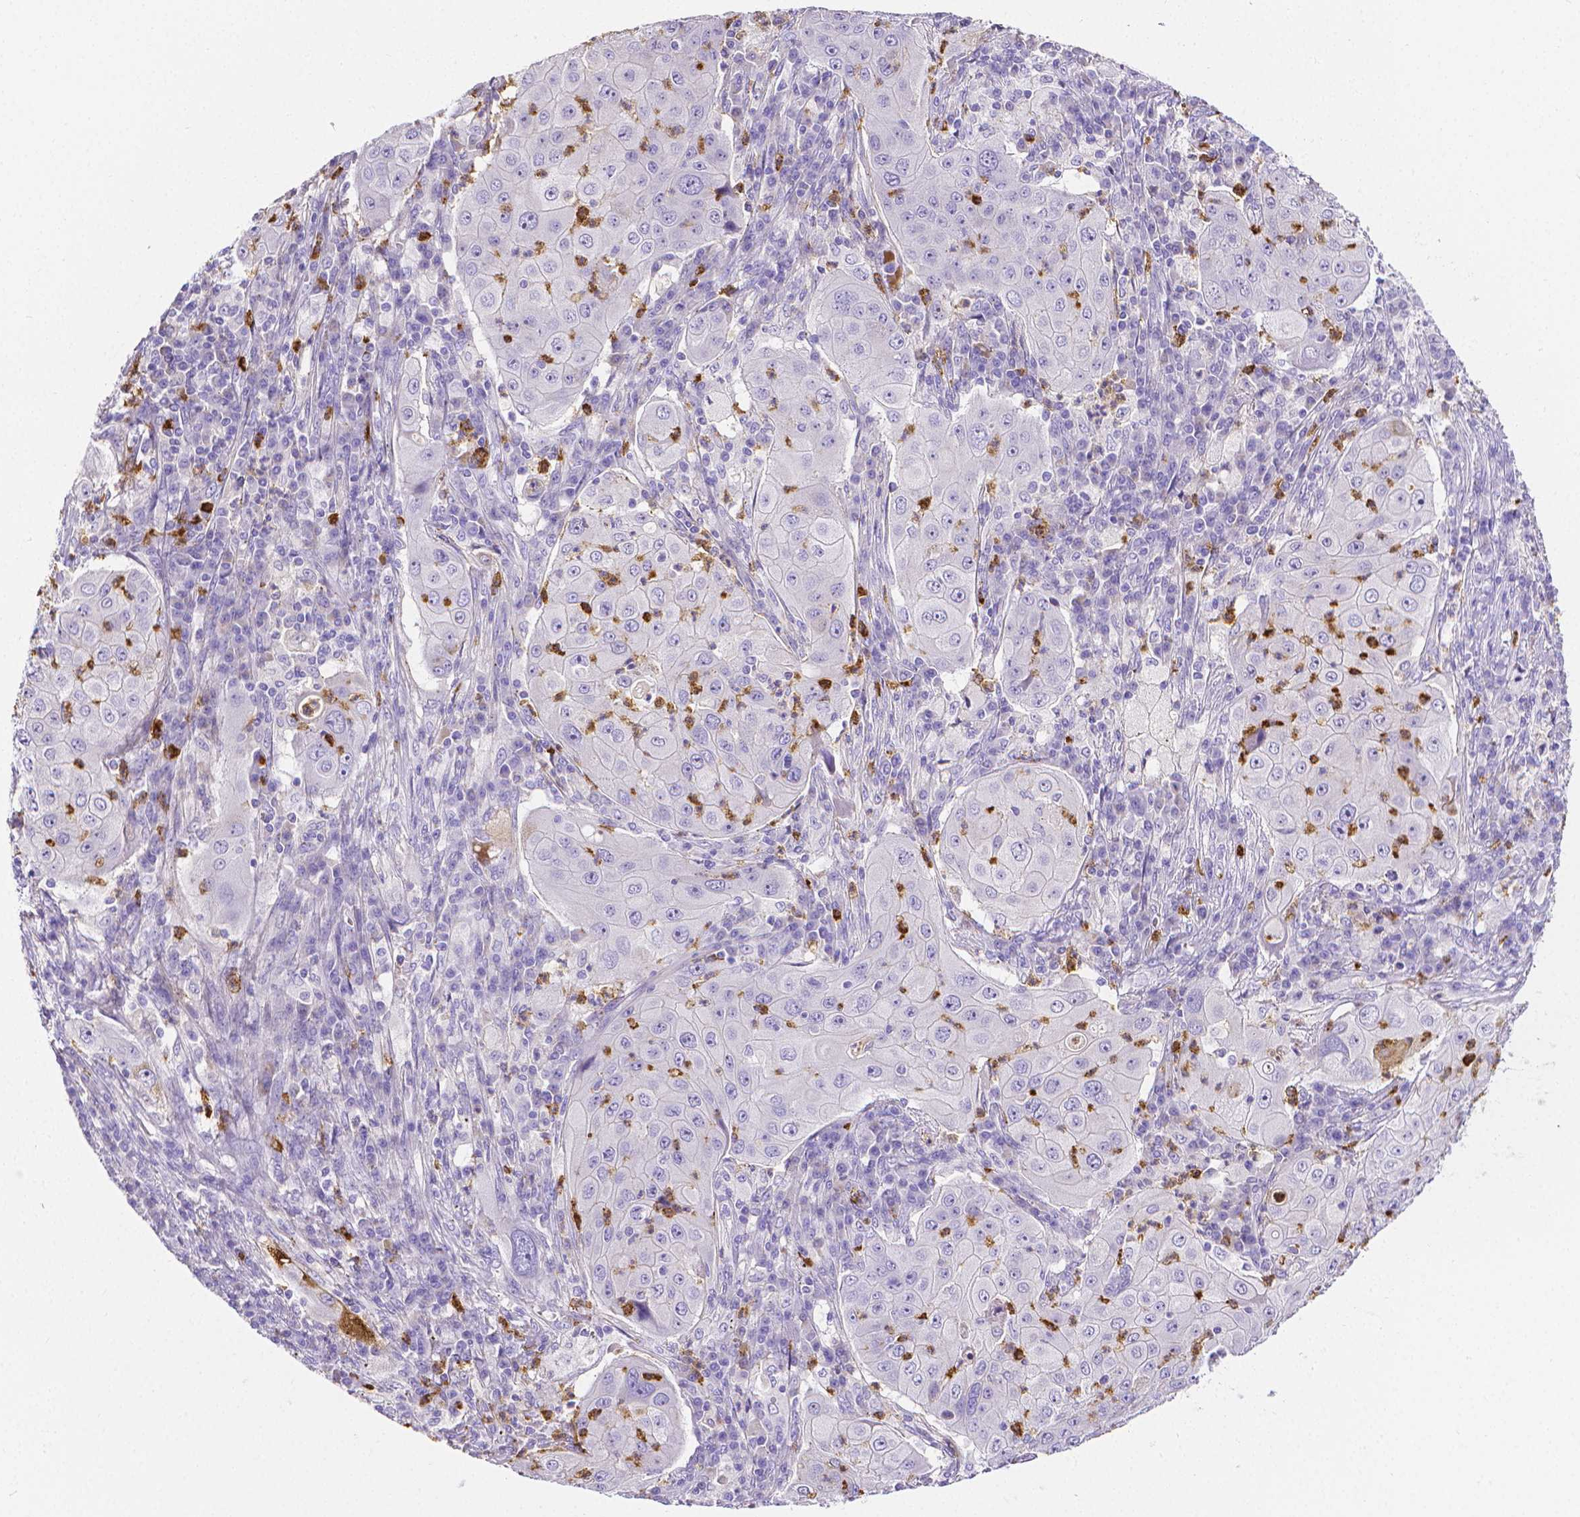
{"staining": {"intensity": "negative", "quantity": "none", "location": "none"}, "tissue": "lung cancer", "cell_type": "Tumor cells", "image_type": "cancer", "snomed": [{"axis": "morphology", "description": "Squamous cell carcinoma, NOS"}, {"axis": "topography", "description": "Lung"}], "caption": "The histopathology image exhibits no significant staining in tumor cells of lung cancer (squamous cell carcinoma).", "gene": "MMP9", "patient": {"sex": "female", "age": 59}}